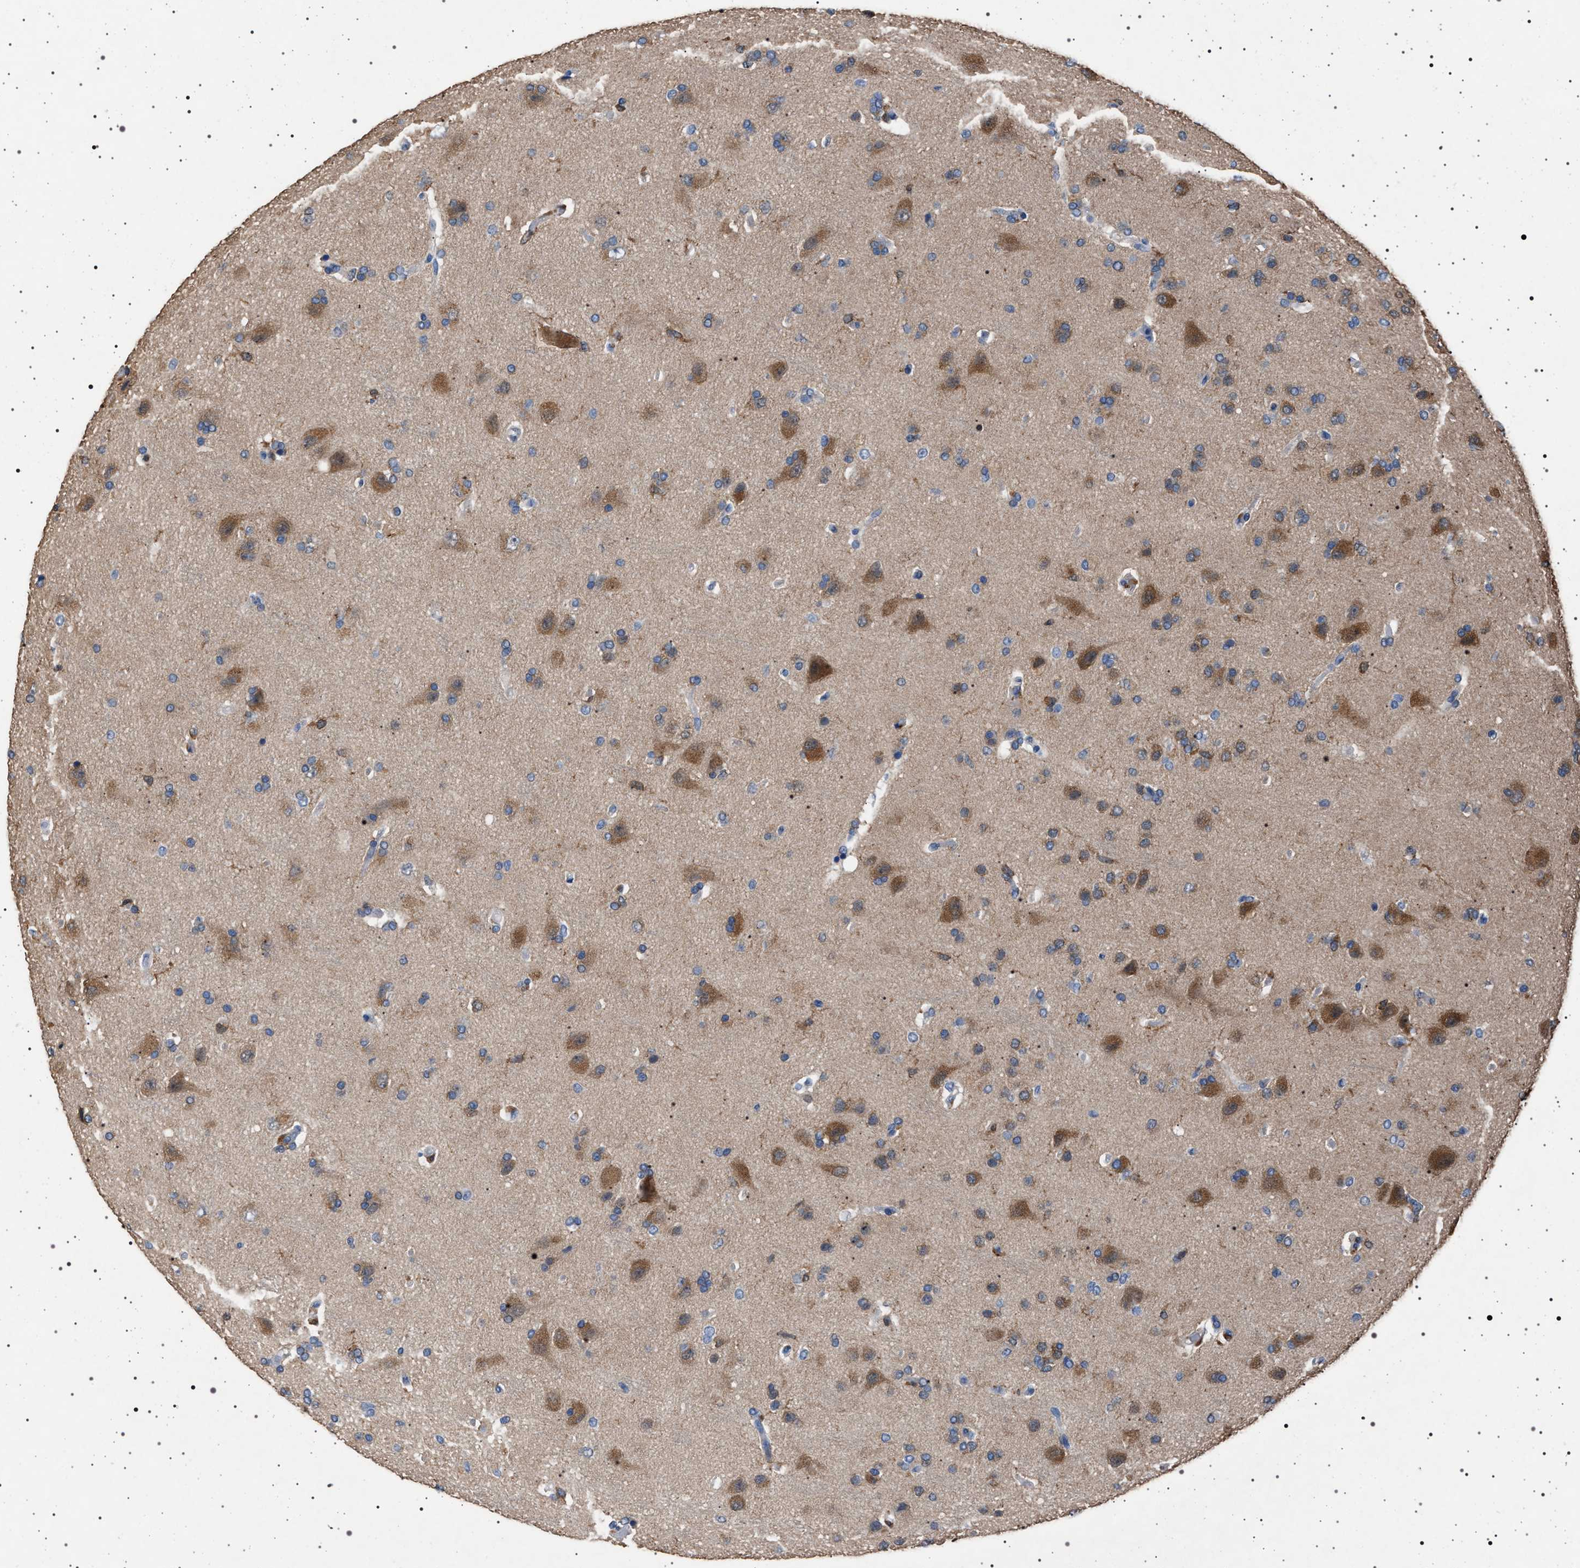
{"staining": {"intensity": "moderate", "quantity": "<25%", "location": "cytoplasmic/membranous"}, "tissue": "glioma", "cell_type": "Tumor cells", "image_type": "cancer", "snomed": [{"axis": "morphology", "description": "Glioma, malignant, High grade"}, {"axis": "topography", "description": "Brain"}], "caption": "An immunohistochemistry photomicrograph of tumor tissue is shown. Protein staining in brown labels moderate cytoplasmic/membranous positivity in glioma within tumor cells. The protein is stained brown, and the nuclei are stained in blue (DAB IHC with brightfield microscopy, high magnification).", "gene": "SMAP2", "patient": {"sex": "male", "age": 72}}